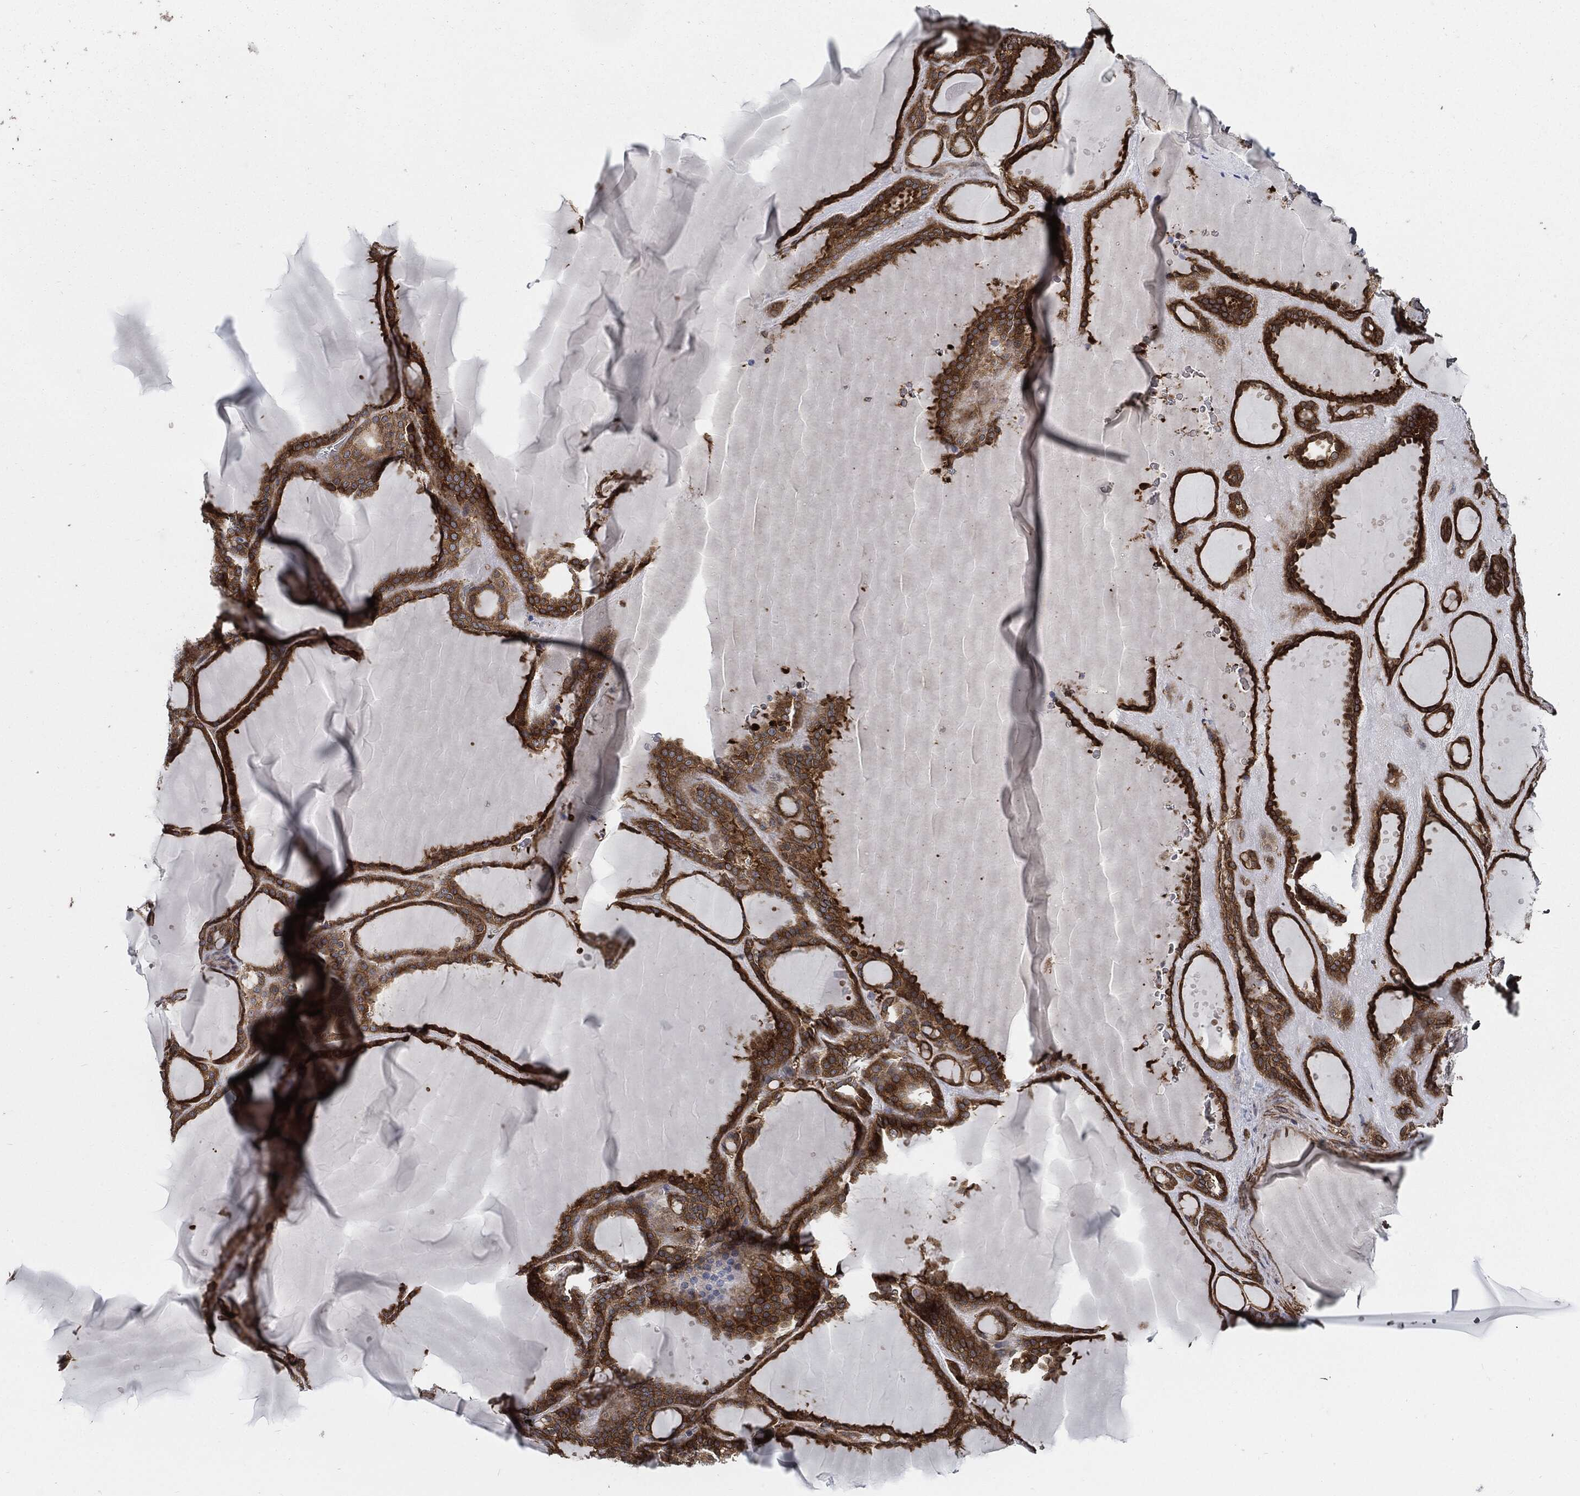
{"staining": {"intensity": "strong", "quantity": ">75%", "location": "cytoplasmic/membranous"}, "tissue": "thyroid gland", "cell_type": "Glandular cells", "image_type": "normal", "snomed": [{"axis": "morphology", "description": "Normal tissue, NOS"}, {"axis": "topography", "description": "Thyroid gland"}], "caption": "Immunohistochemistry (IHC) of normal human thyroid gland displays high levels of strong cytoplasmic/membranous staining in approximately >75% of glandular cells.", "gene": "PRDX2", "patient": {"sex": "male", "age": 63}}